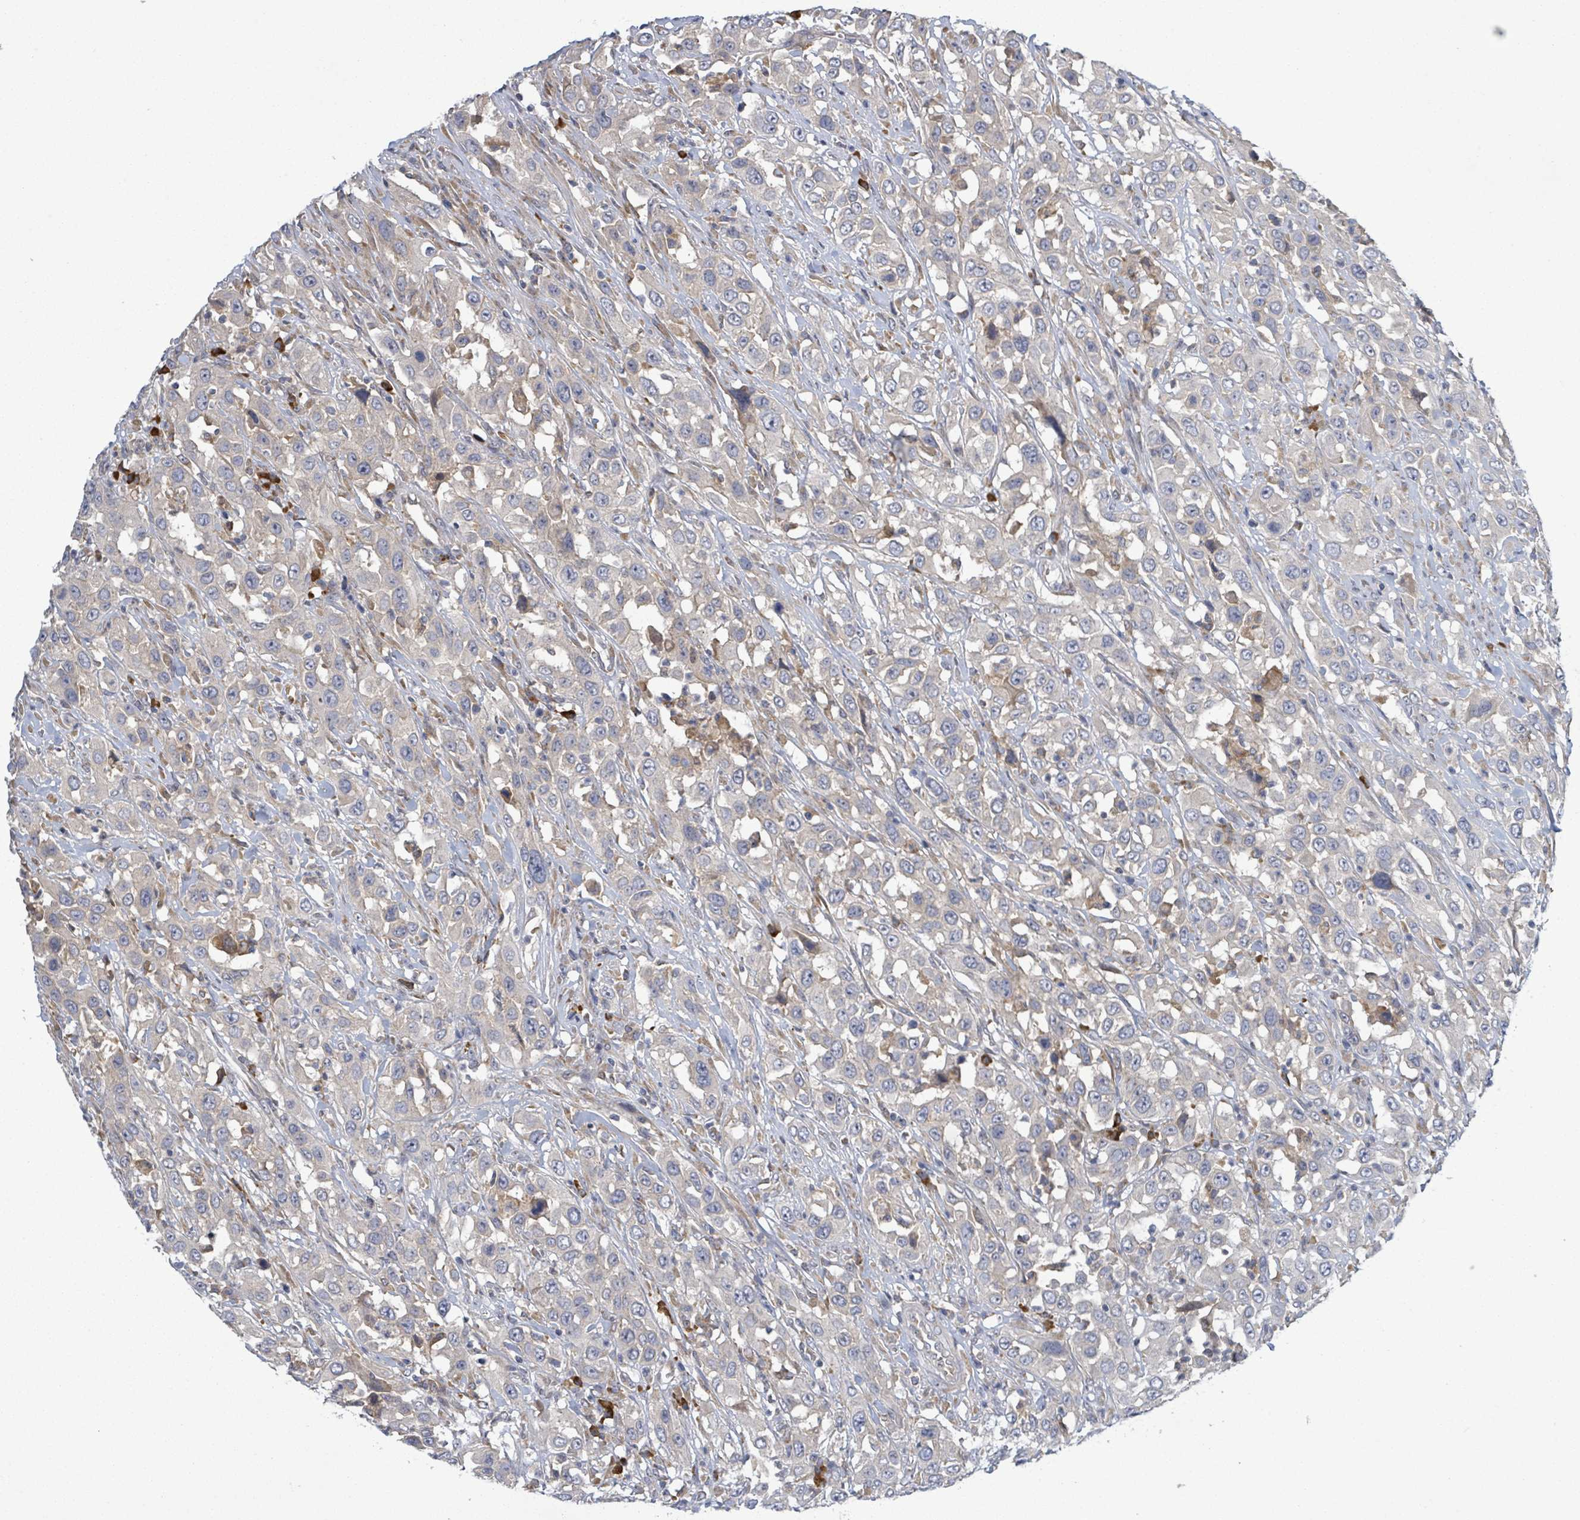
{"staining": {"intensity": "negative", "quantity": "none", "location": "none"}, "tissue": "urothelial cancer", "cell_type": "Tumor cells", "image_type": "cancer", "snomed": [{"axis": "morphology", "description": "Urothelial carcinoma, High grade"}, {"axis": "topography", "description": "Urinary bladder"}], "caption": "An image of high-grade urothelial carcinoma stained for a protein demonstrates no brown staining in tumor cells.", "gene": "ATP13A1", "patient": {"sex": "male", "age": 61}}